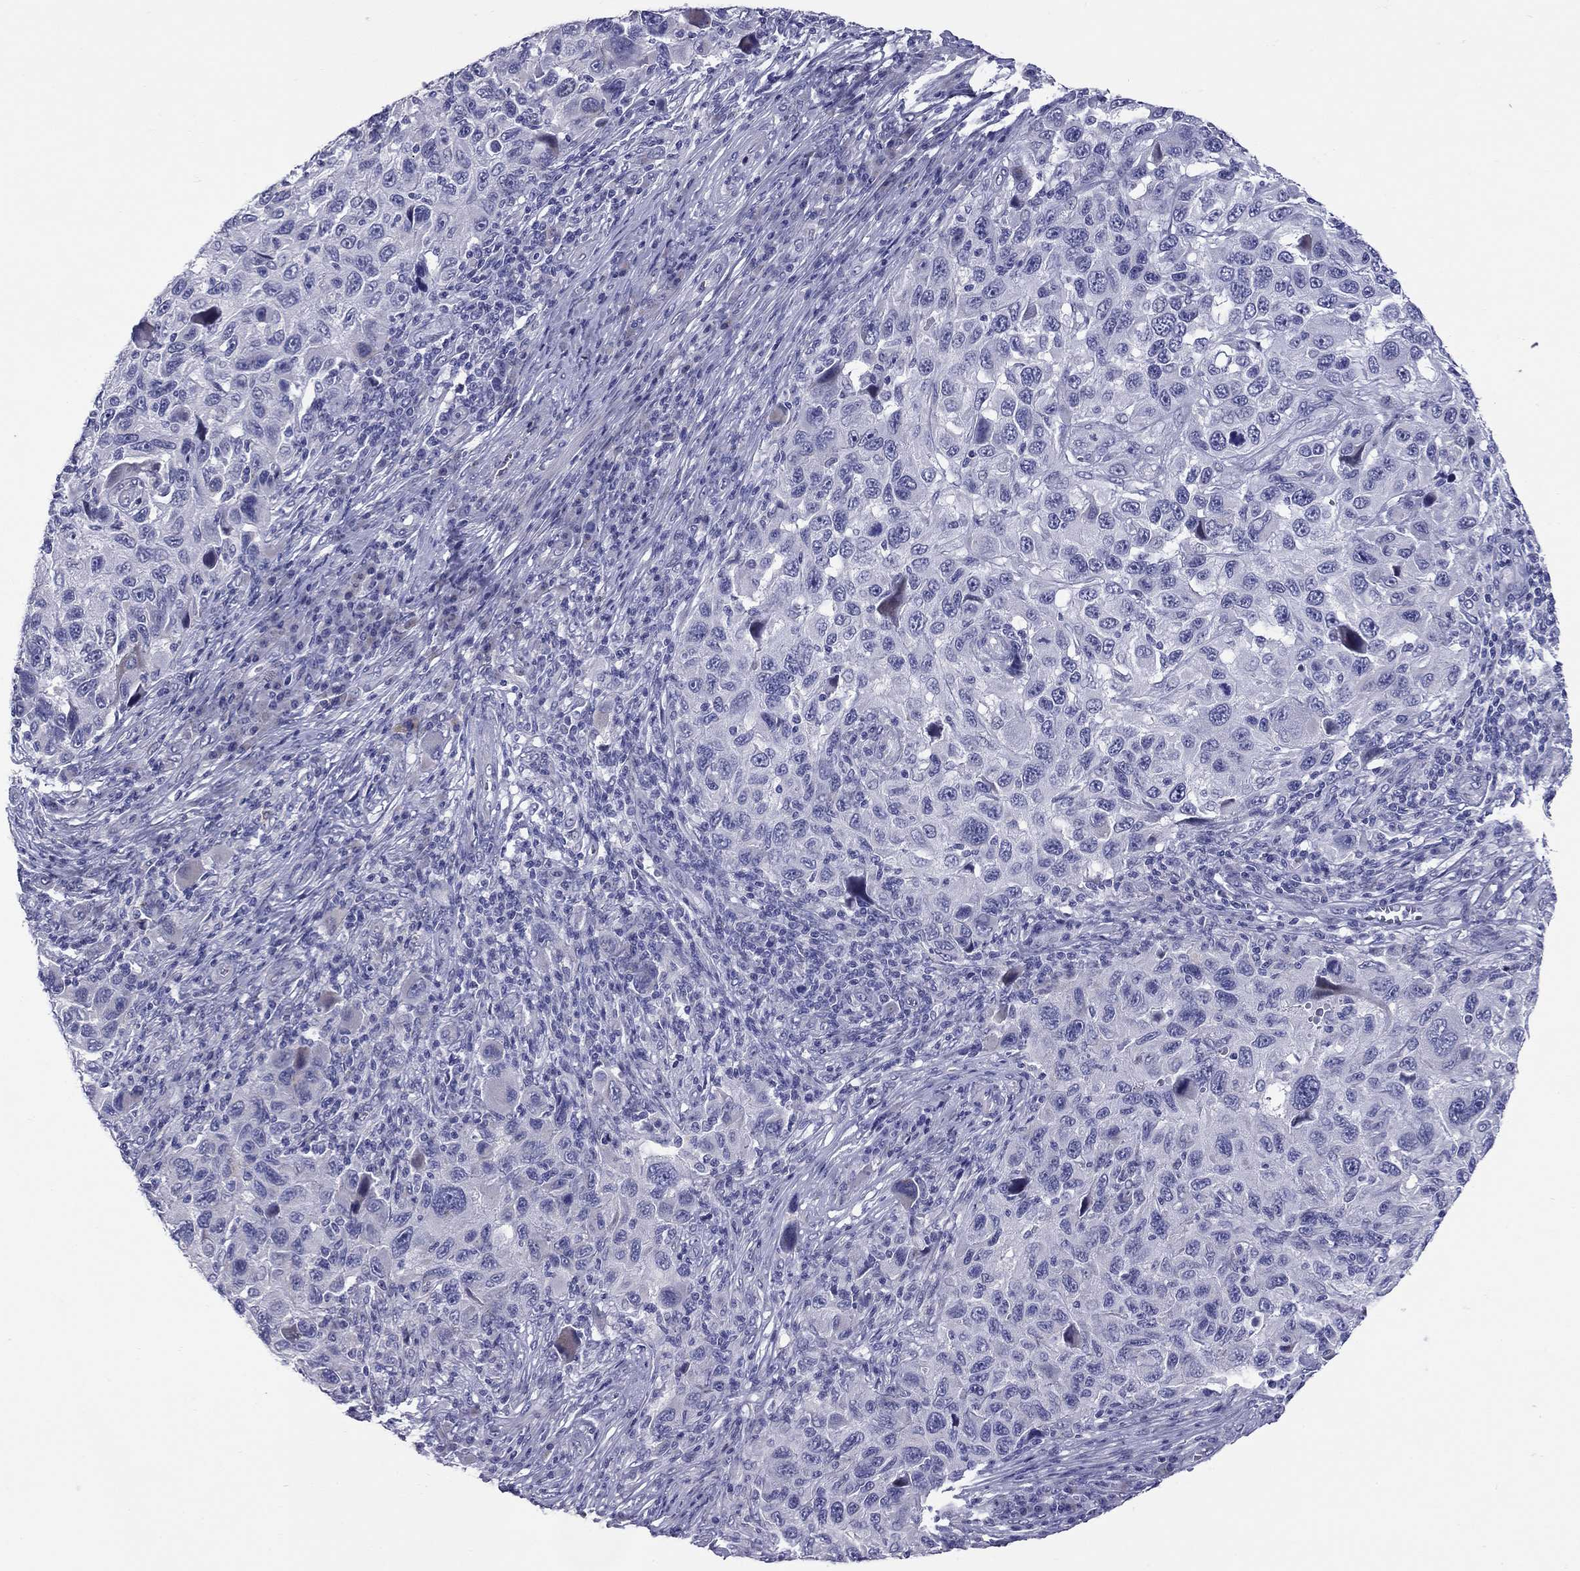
{"staining": {"intensity": "negative", "quantity": "none", "location": "none"}, "tissue": "melanoma", "cell_type": "Tumor cells", "image_type": "cancer", "snomed": [{"axis": "morphology", "description": "Malignant melanoma, NOS"}, {"axis": "topography", "description": "Skin"}], "caption": "Immunohistochemistry photomicrograph of neoplastic tissue: melanoma stained with DAB shows no significant protein expression in tumor cells.", "gene": "C8orf88", "patient": {"sex": "male", "age": 53}}